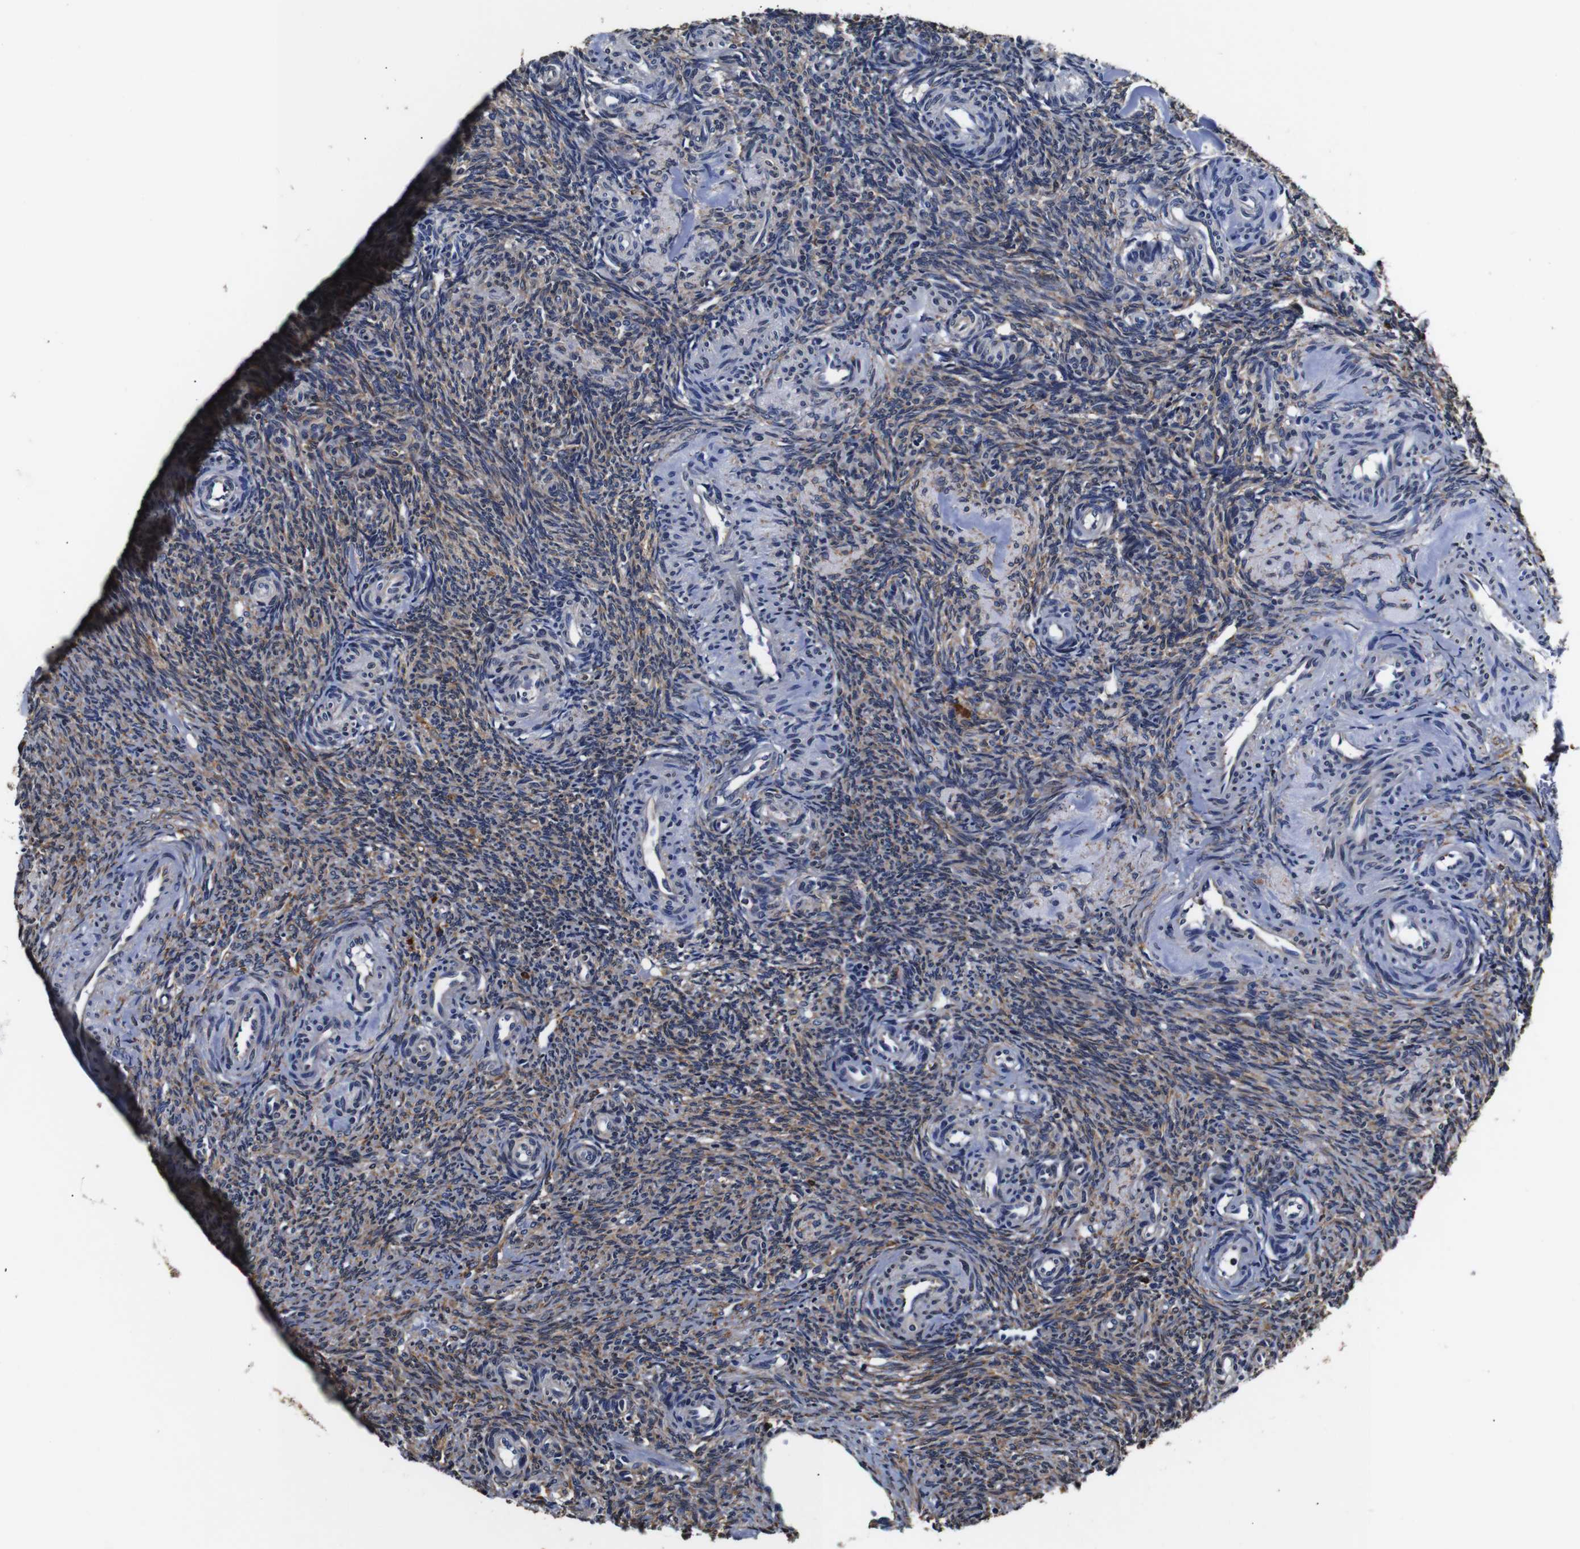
{"staining": {"intensity": "moderate", "quantity": "25%-75%", "location": "cytoplasmic/membranous"}, "tissue": "ovary", "cell_type": "Ovarian stroma cells", "image_type": "normal", "snomed": [{"axis": "morphology", "description": "Normal tissue, NOS"}, {"axis": "topography", "description": "Ovary"}], "caption": "Immunohistochemistry image of benign human ovary stained for a protein (brown), which exhibits medium levels of moderate cytoplasmic/membranous positivity in about 25%-75% of ovarian stroma cells.", "gene": "PPIB", "patient": {"sex": "female", "age": 41}}